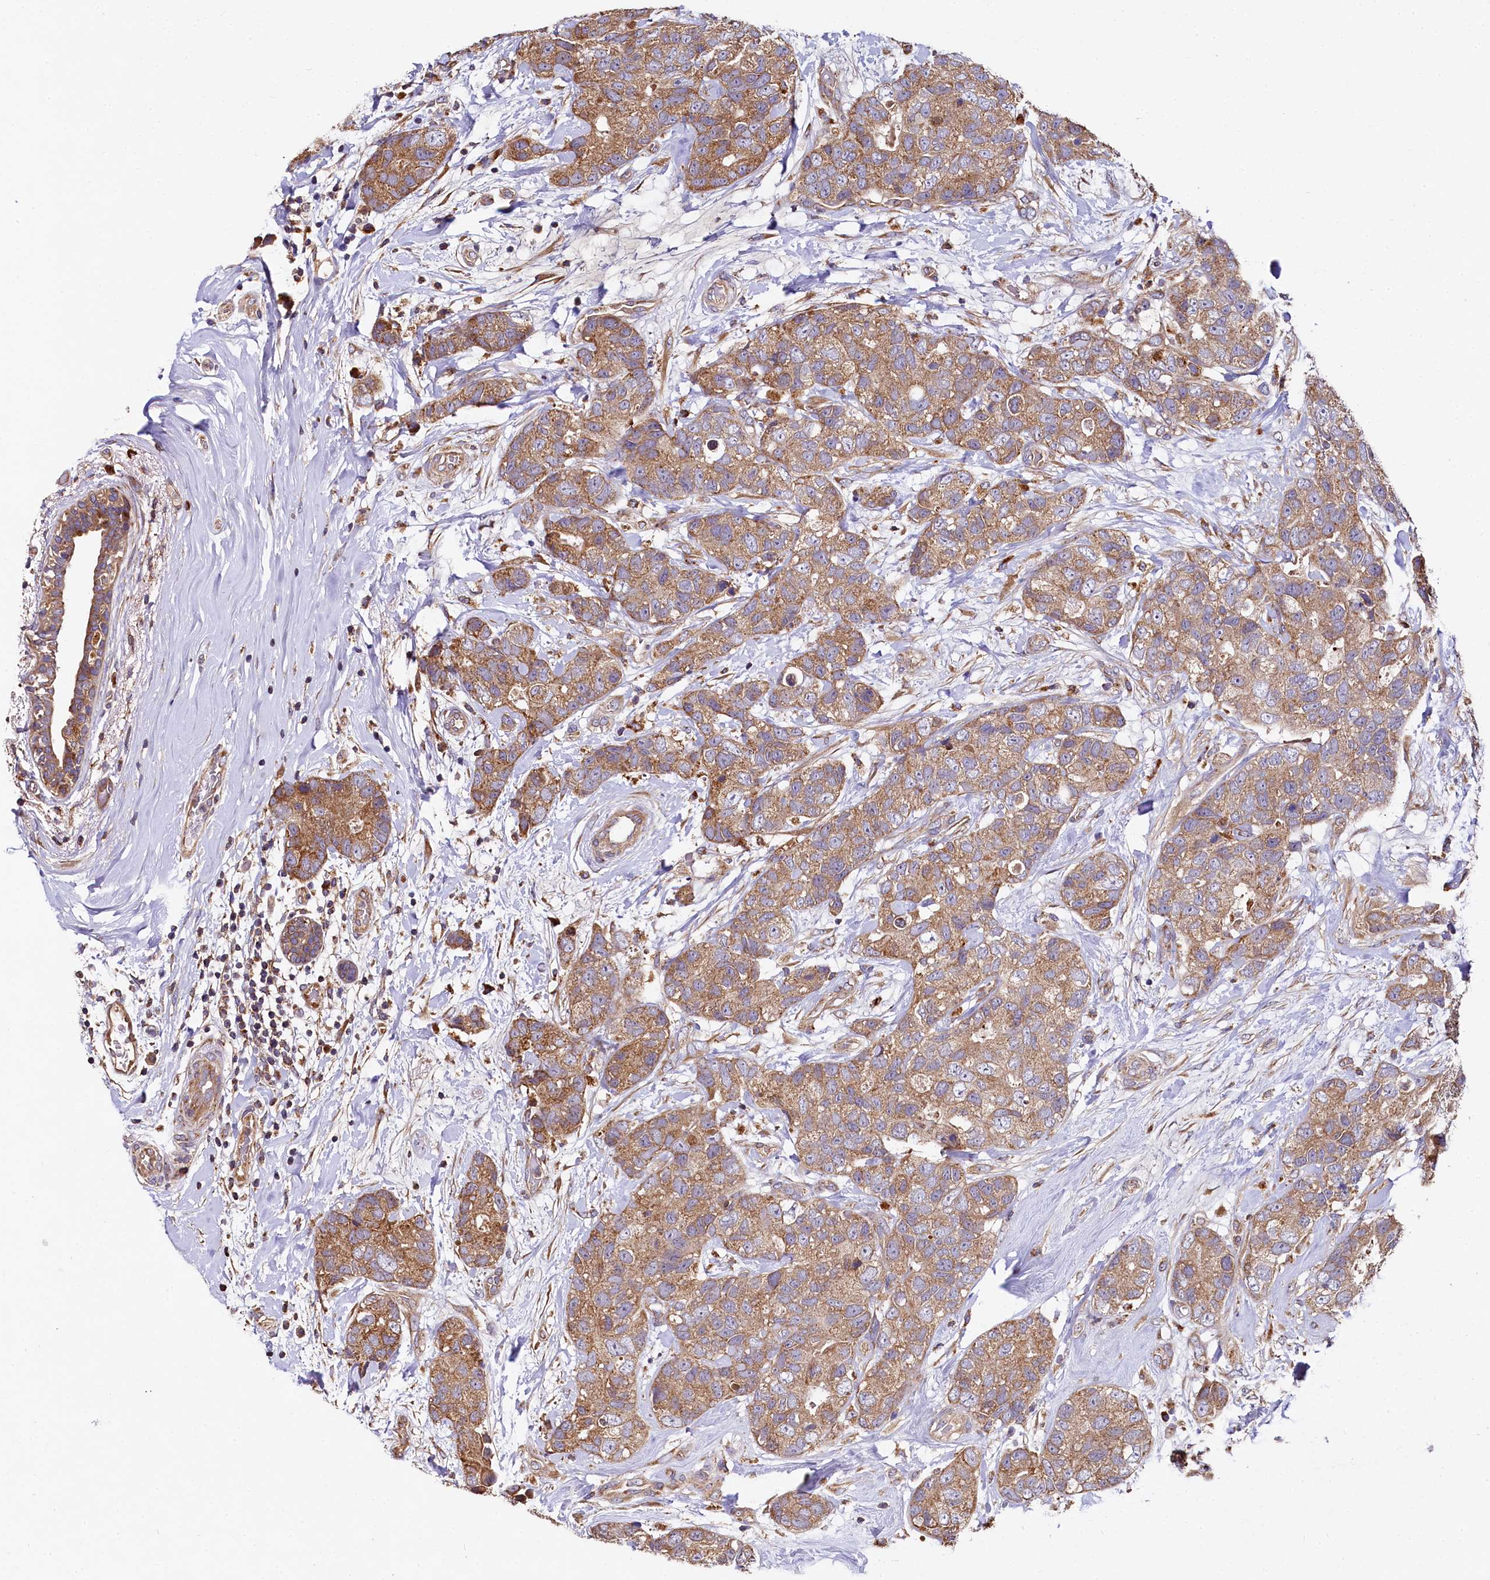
{"staining": {"intensity": "moderate", "quantity": ">75%", "location": "cytoplasmic/membranous"}, "tissue": "breast cancer", "cell_type": "Tumor cells", "image_type": "cancer", "snomed": [{"axis": "morphology", "description": "Duct carcinoma"}, {"axis": "topography", "description": "Breast"}], "caption": "Immunohistochemistry (IHC) photomicrograph of human invasive ductal carcinoma (breast) stained for a protein (brown), which demonstrates medium levels of moderate cytoplasmic/membranous positivity in about >75% of tumor cells.", "gene": "SPRYD3", "patient": {"sex": "female", "age": 62}}